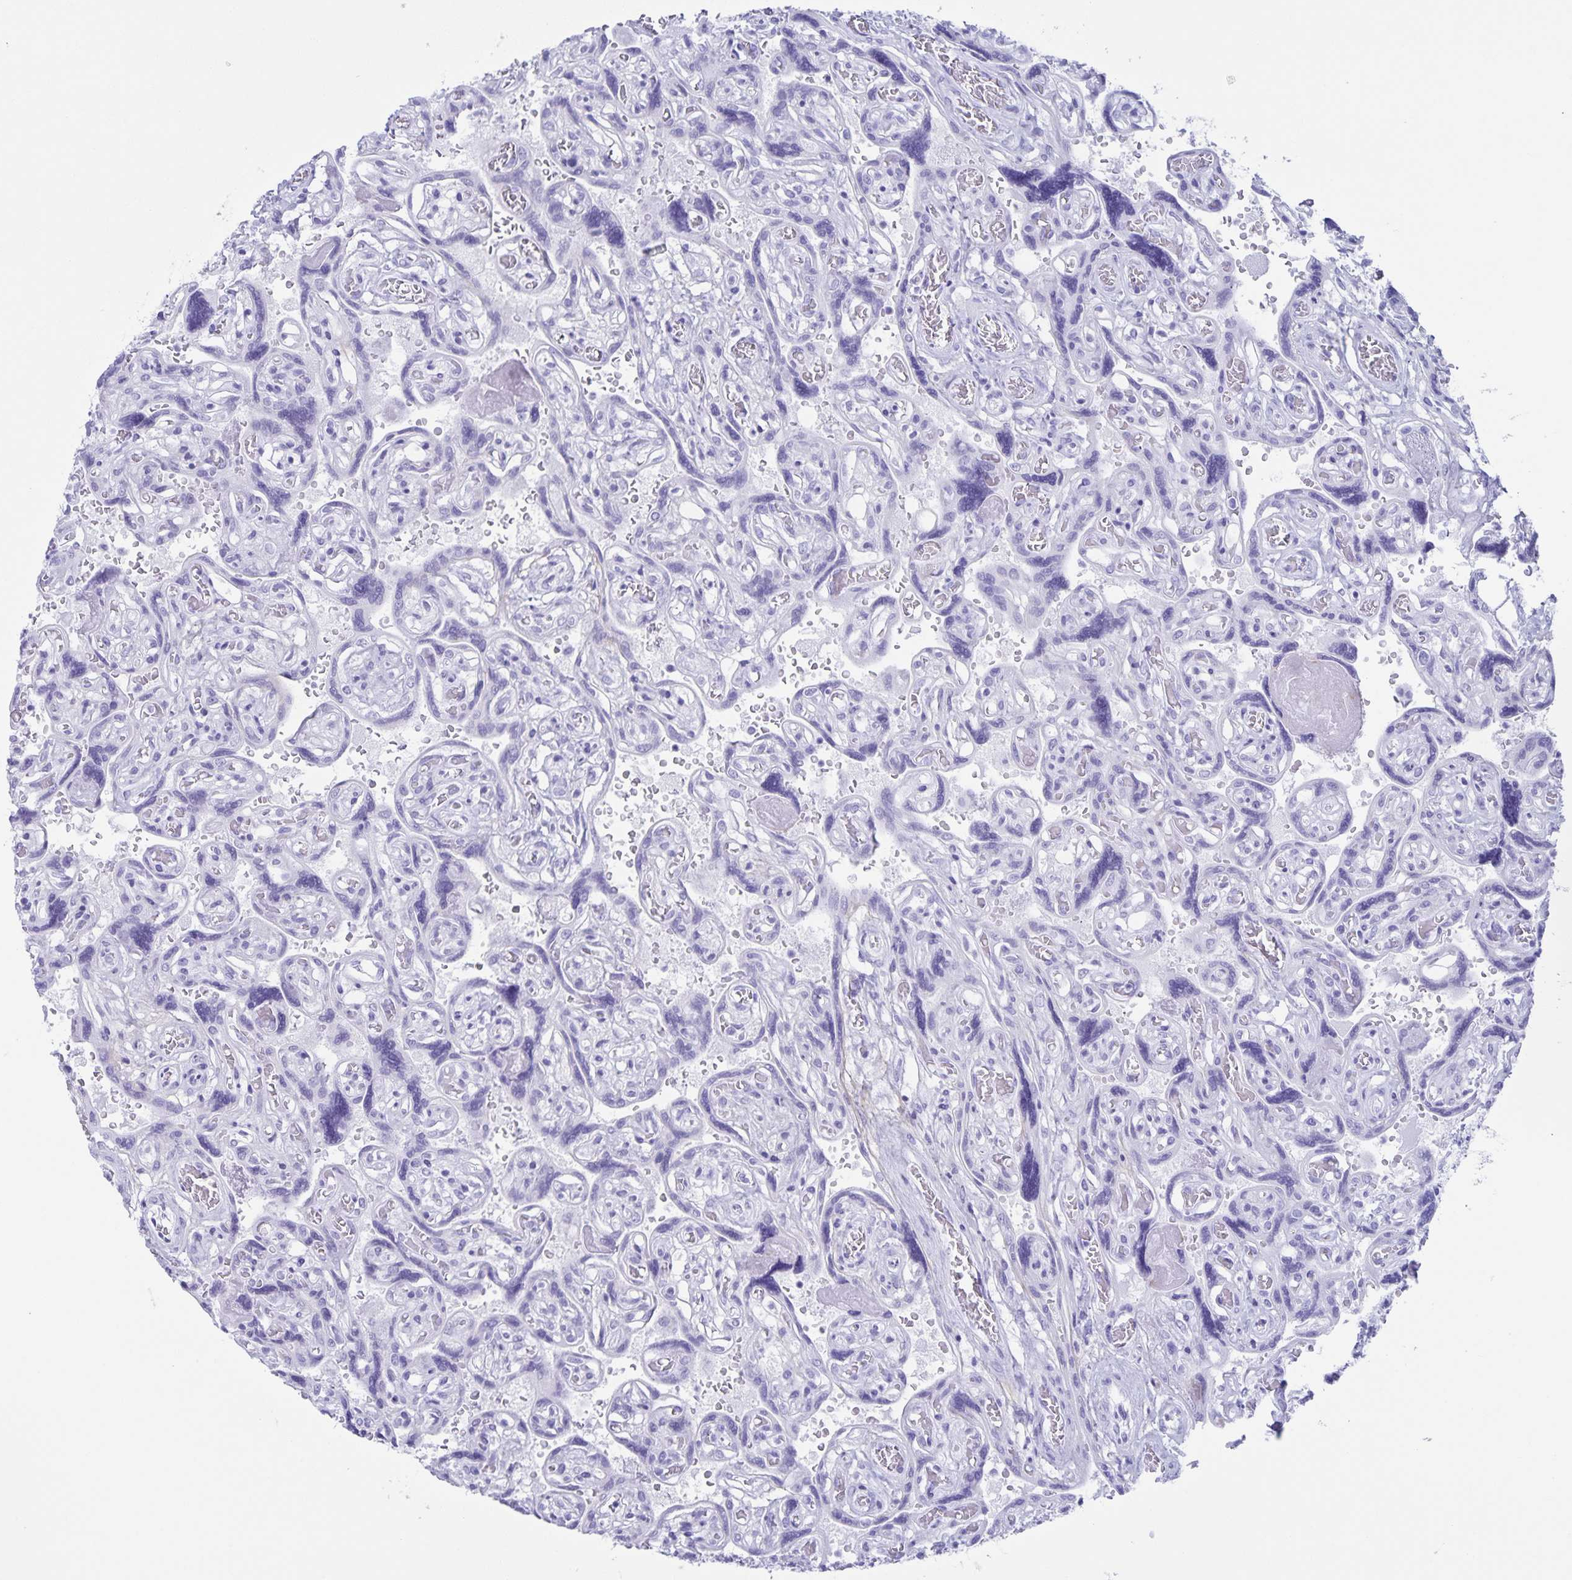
{"staining": {"intensity": "negative", "quantity": "none", "location": "none"}, "tissue": "placenta", "cell_type": "Decidual cells", "image_type": "normal", "snomed": [{"axis": "morphology", "description": "Normal tissue, NOS"}, {"axis": "topography", "description": "Placenta"}], "caption": "This is an immunohistochemistry (IHC) image of normal placenta. There is no staining in decidual cells.", "gene": "AQP4", "patient": {"sex": "female", "age": 32}}